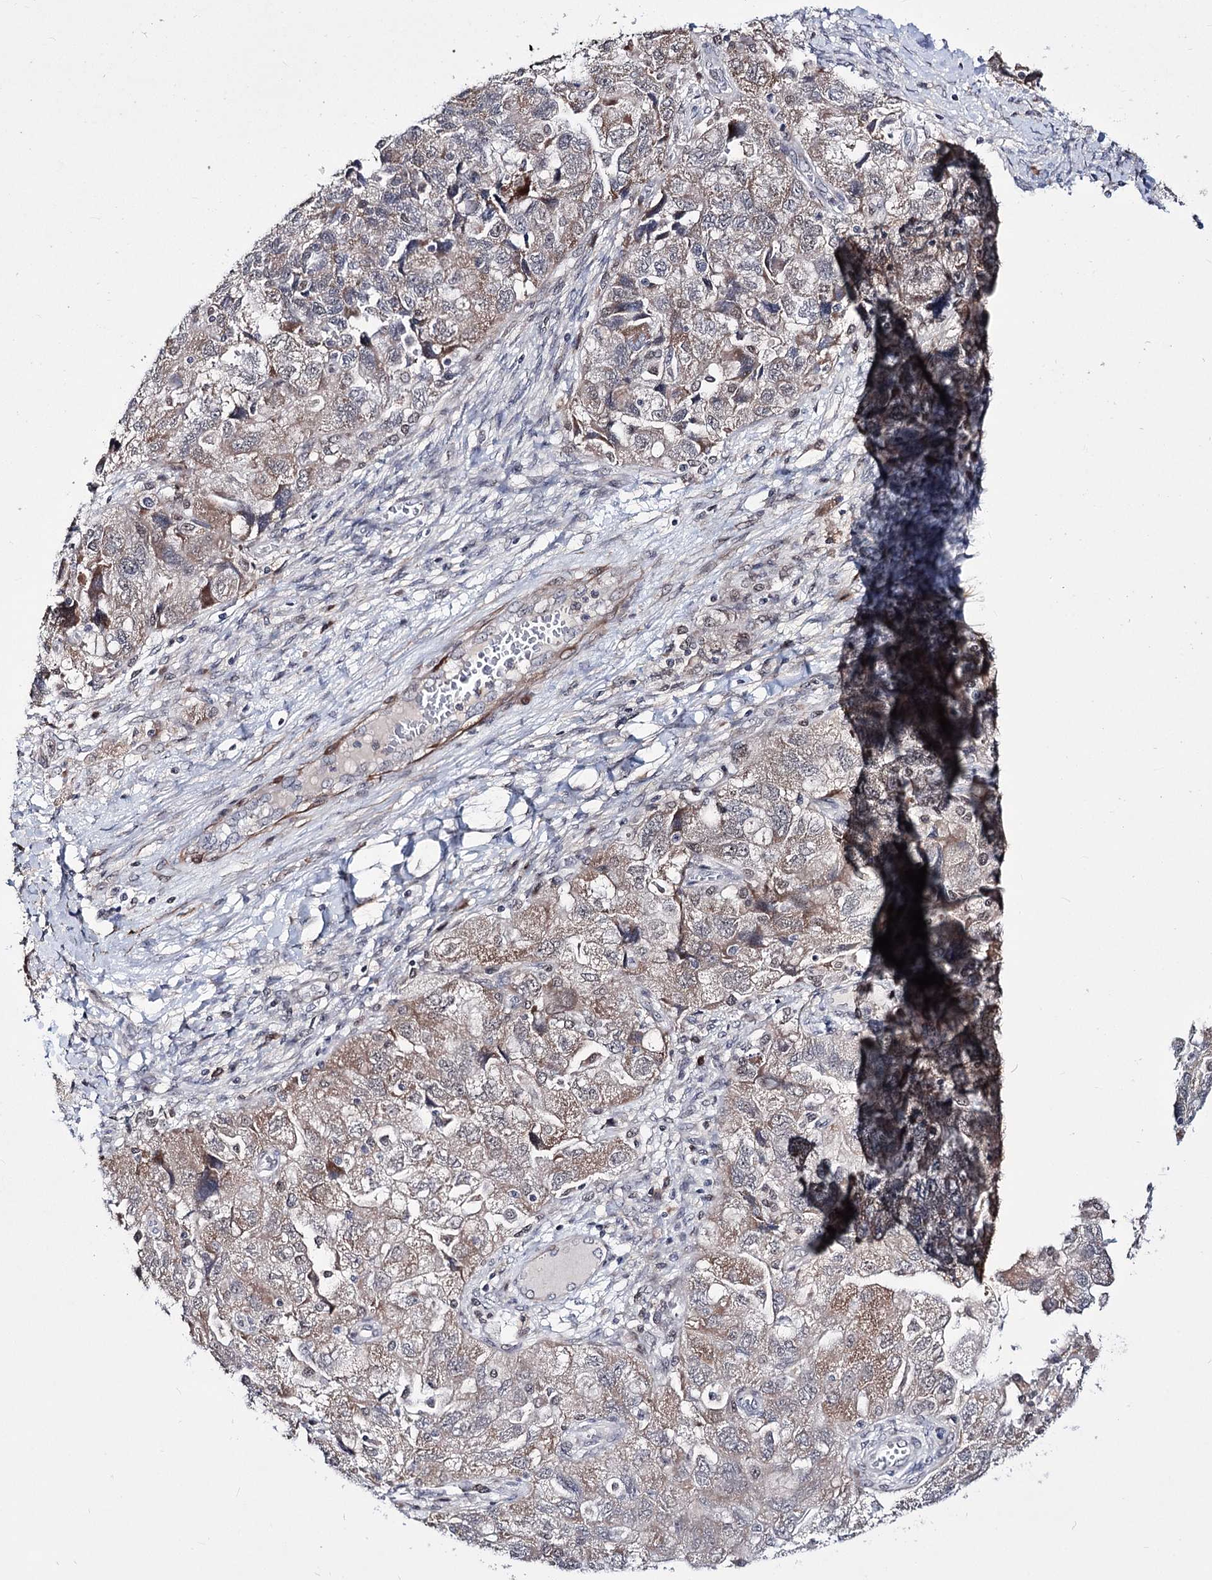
{"staining": {"intensity": "moderate", "quantity": "25%-75%", "location": "cytoplasmic/membranous"}, "tissue": "ovarian cancer", "cell_type": "Tumor cells", "image_type": "cancer", "snomed": [{"axis": "morphology", "description": "Carcinoma, NOS"}, {"axis": "morphology", "description": "Cystadenocarcinoma, serous, NOS"}, {"axis": "topography", "description": "Ovary"}], "caption": "Ovarian cancer (serous cystadenocarcinoma) tissue shows moderate cytoplasmic/membranous expression in approximately 25%-75% of tumor cells, visualized by immunohistochemistry. (DAB IHC, brown staining for protein, blue staining for nuclei).", "gene": "PPRC1", "patient": {"sex": "female", "age": 69}}